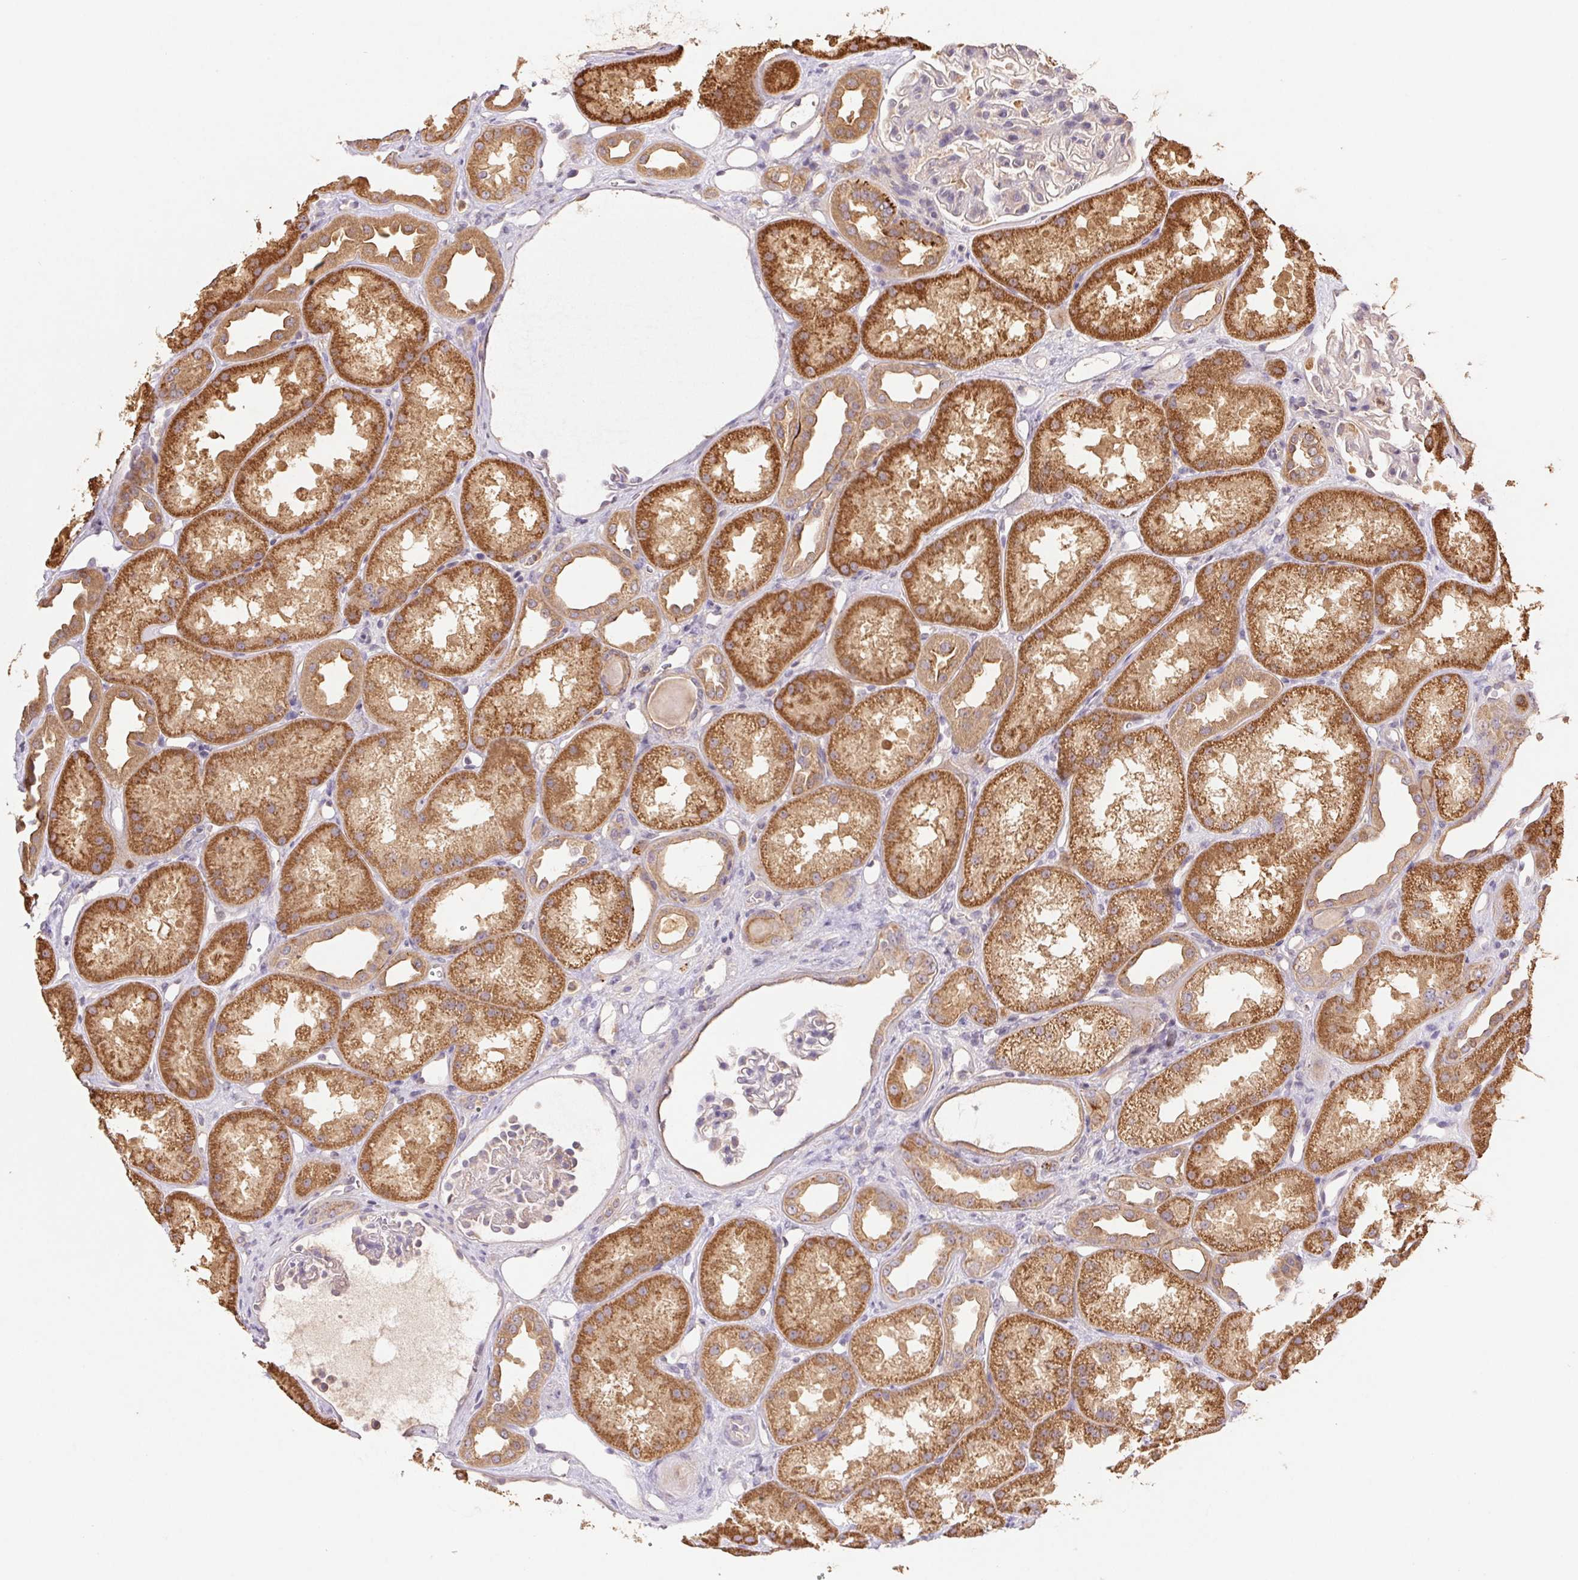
{"staining": {"intensity": "negative", "quantity": "none", "location": "none"}, "tissue": "kidney", "cell_type": "Cells in glomeruli", "image_type": "normal", "snomed": [{"axis": "morphology", "description": "Normal tissue, NOS"}, {"axis": "topography", "description": "Kidney"}], "caption": "This is a histopathology image of immunohistochemistry staining of unremarkable kidney, which shows no expression in cells in glomeruli.", "gene": "RAB11A", "patient": {"sex": "male", "age": 61}}